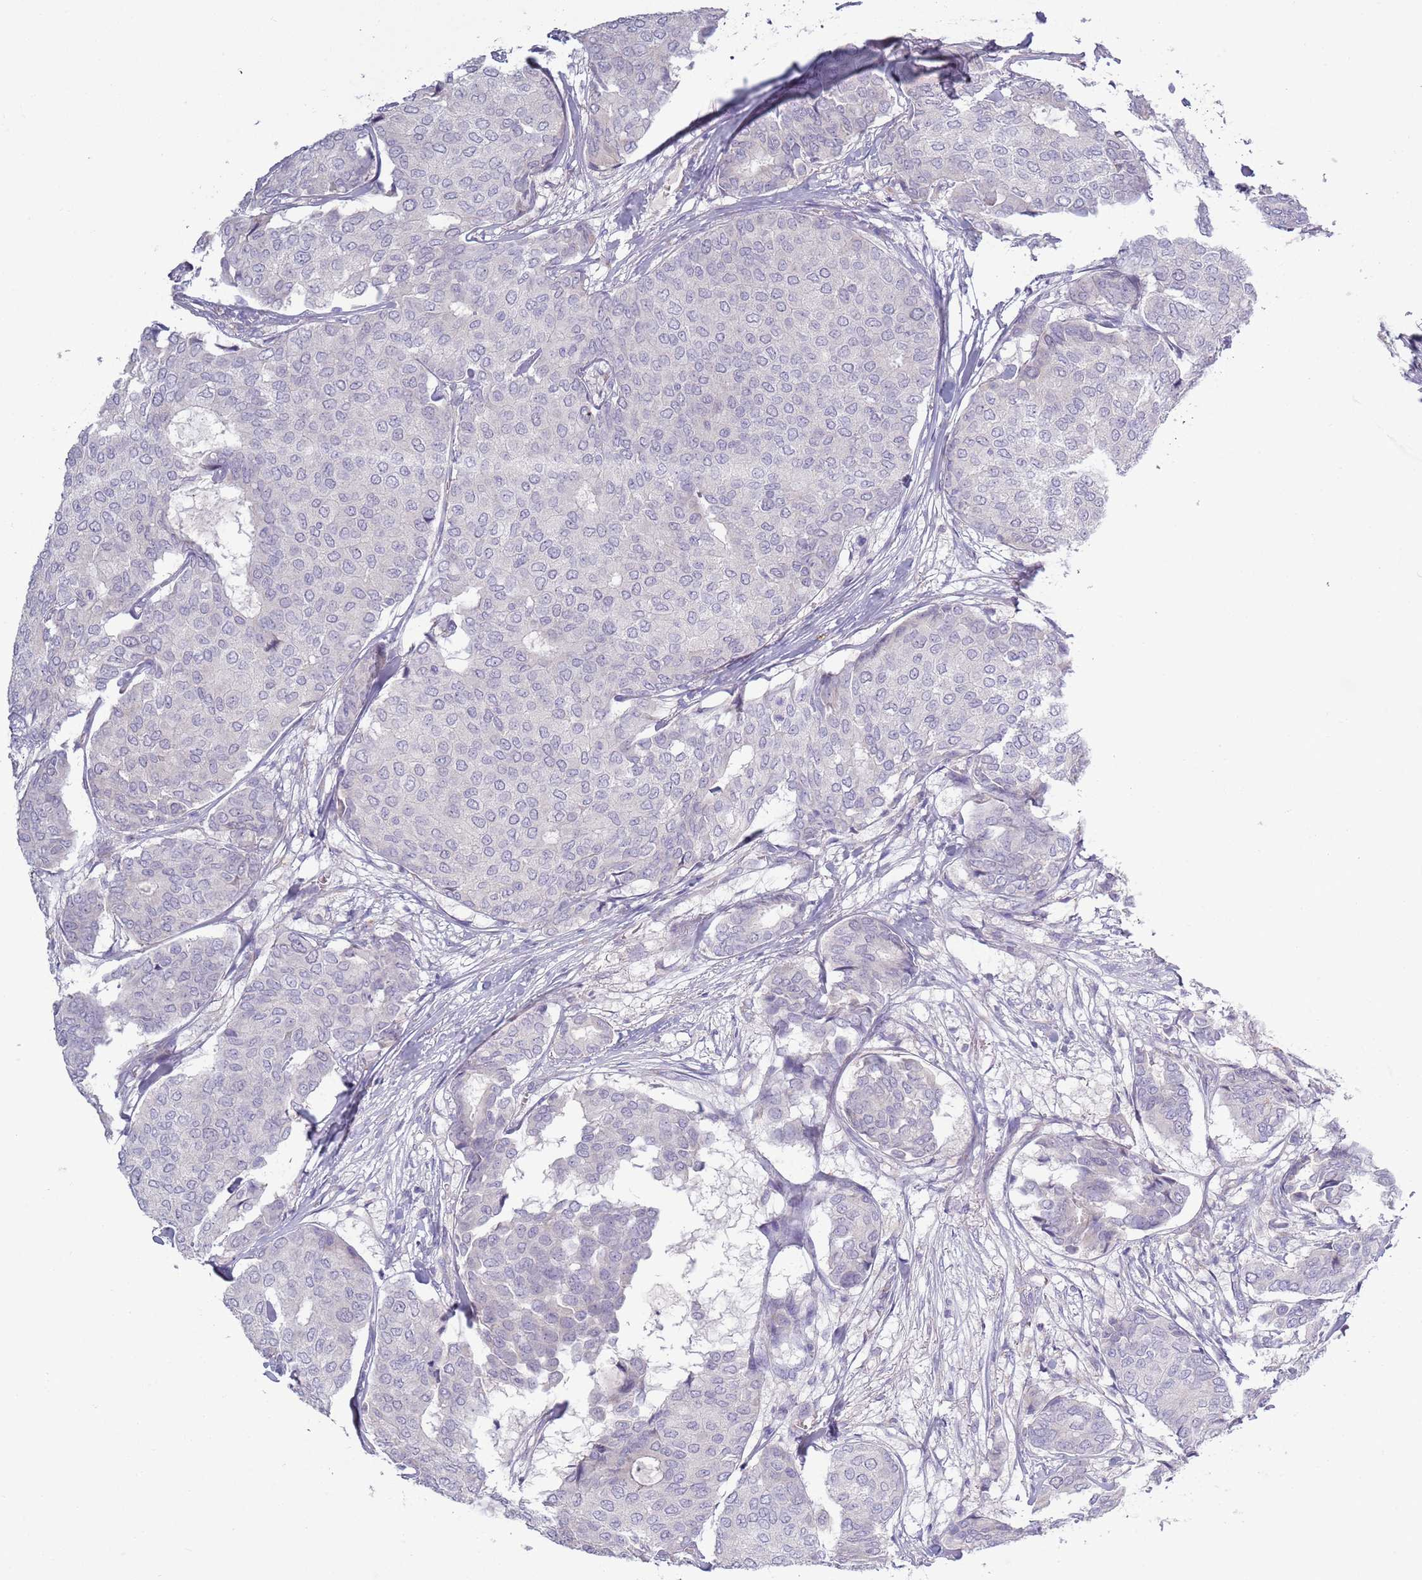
{"staining": {"intensity": "negative", "quantity": "none", "location": "none"}, "tissue": "breast cancer", "cell_type": "Tumor cells", "image_type": "cancer", "snomed": [{"axis": "morphology", "description": "Duct carcinoma"}, {"axis": "topography", "description": "Breast"}], "caption": "IHC of breast cancer exhibits no staining in tumor cells.", "gene": "LTB", "patient": {"sex": "female", "age": 75}}